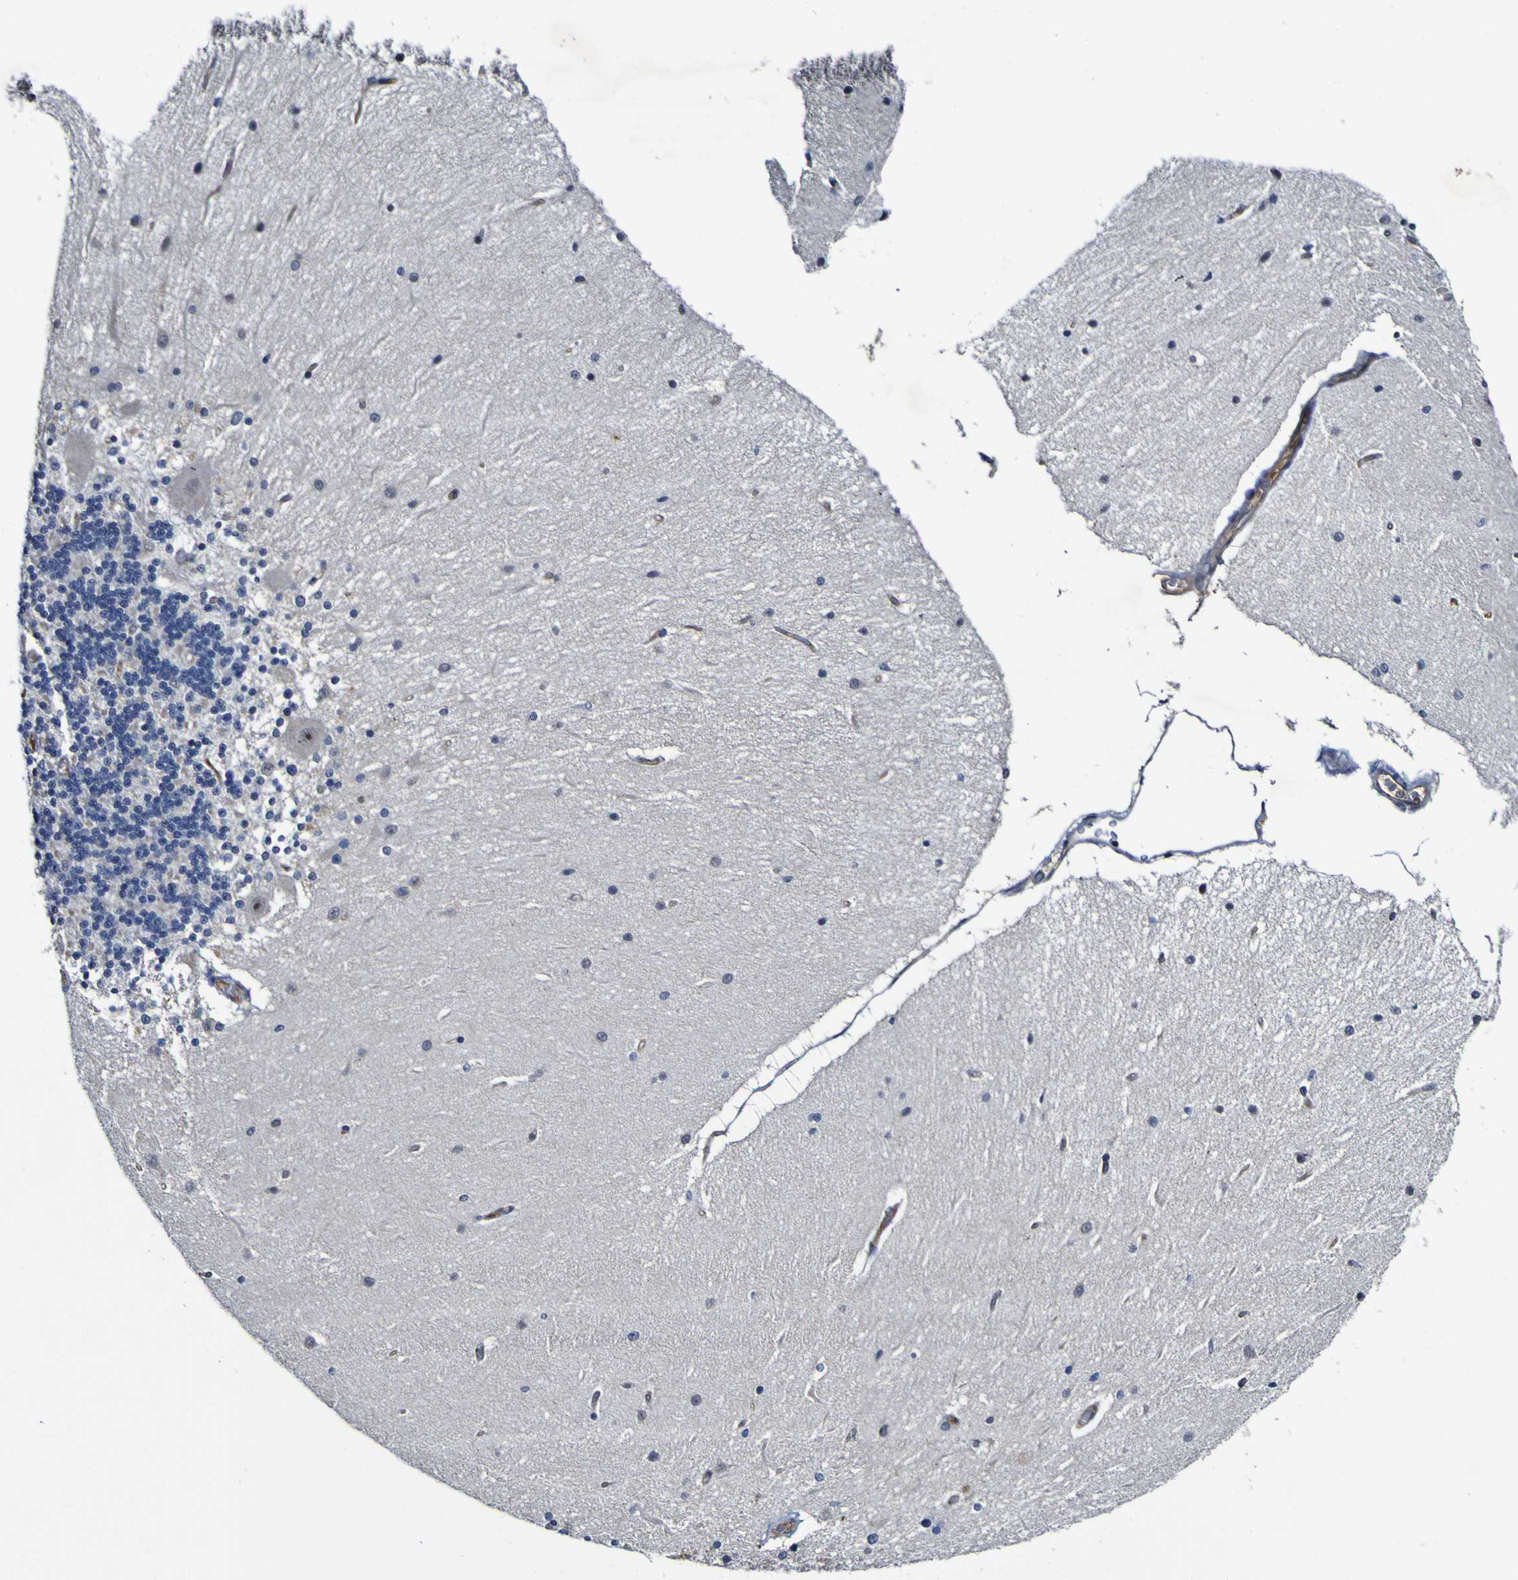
{"staining": {"intensity": "negative", "quantity": "none", "location": "none"}, "tissue": "cerebellum", "cell_type": "Cells in granular layer", "image_type": "normal", "snomed": [{"axis": "morphology", "description": "Normal tissue, NOS"}, {"axis": "topography", "description": "Cerebellum"}], "caption": "The micrograph shows no significant expression in cells in granular layer of cerebellum. (DAB immunohistochemistry (IHC) visualized using brightfield microscopy, high magnification).", "gene": "CCL2", "patient": {"sex": "female", "age": 54}}